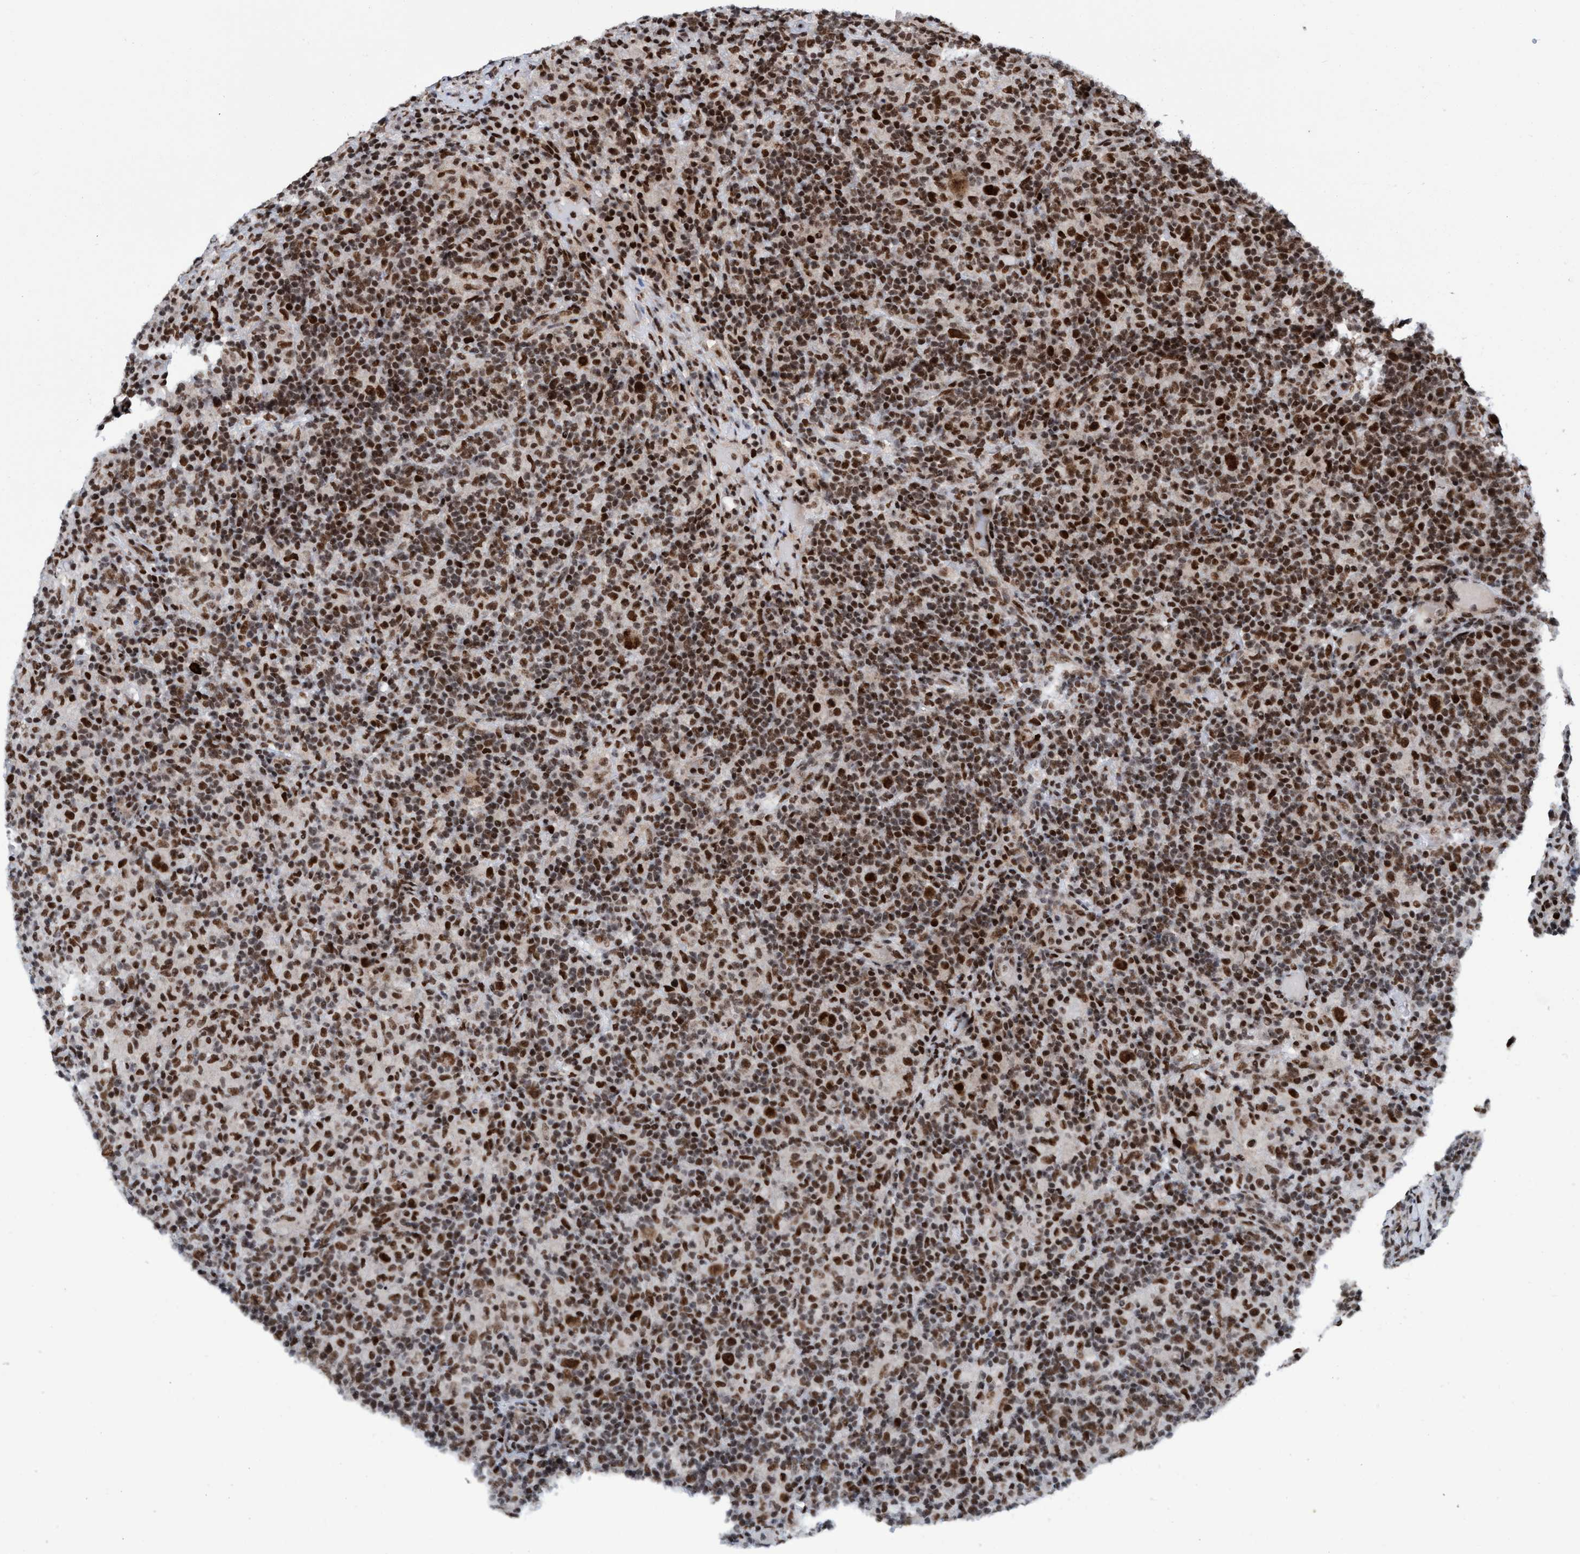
{"staining": {"intensity": "strong", "quantity": ">75%", "location": "nuclear"}, "tissue": "lymphoma", "cell_type": "Tumor cells", "image_type": "cancer", "snomed": [{"axis": "morphology", "description": "Hodgkin's disease, NOS"}, {"axis": "topography", "description": "Lymph node"}], "caption": "A brown stain highlights strong nuclear expression of a protein in Hodgkin's disease tumor cells.", "gene": "TOPBP1", "patient": {"sex": "male", "age": 70}}